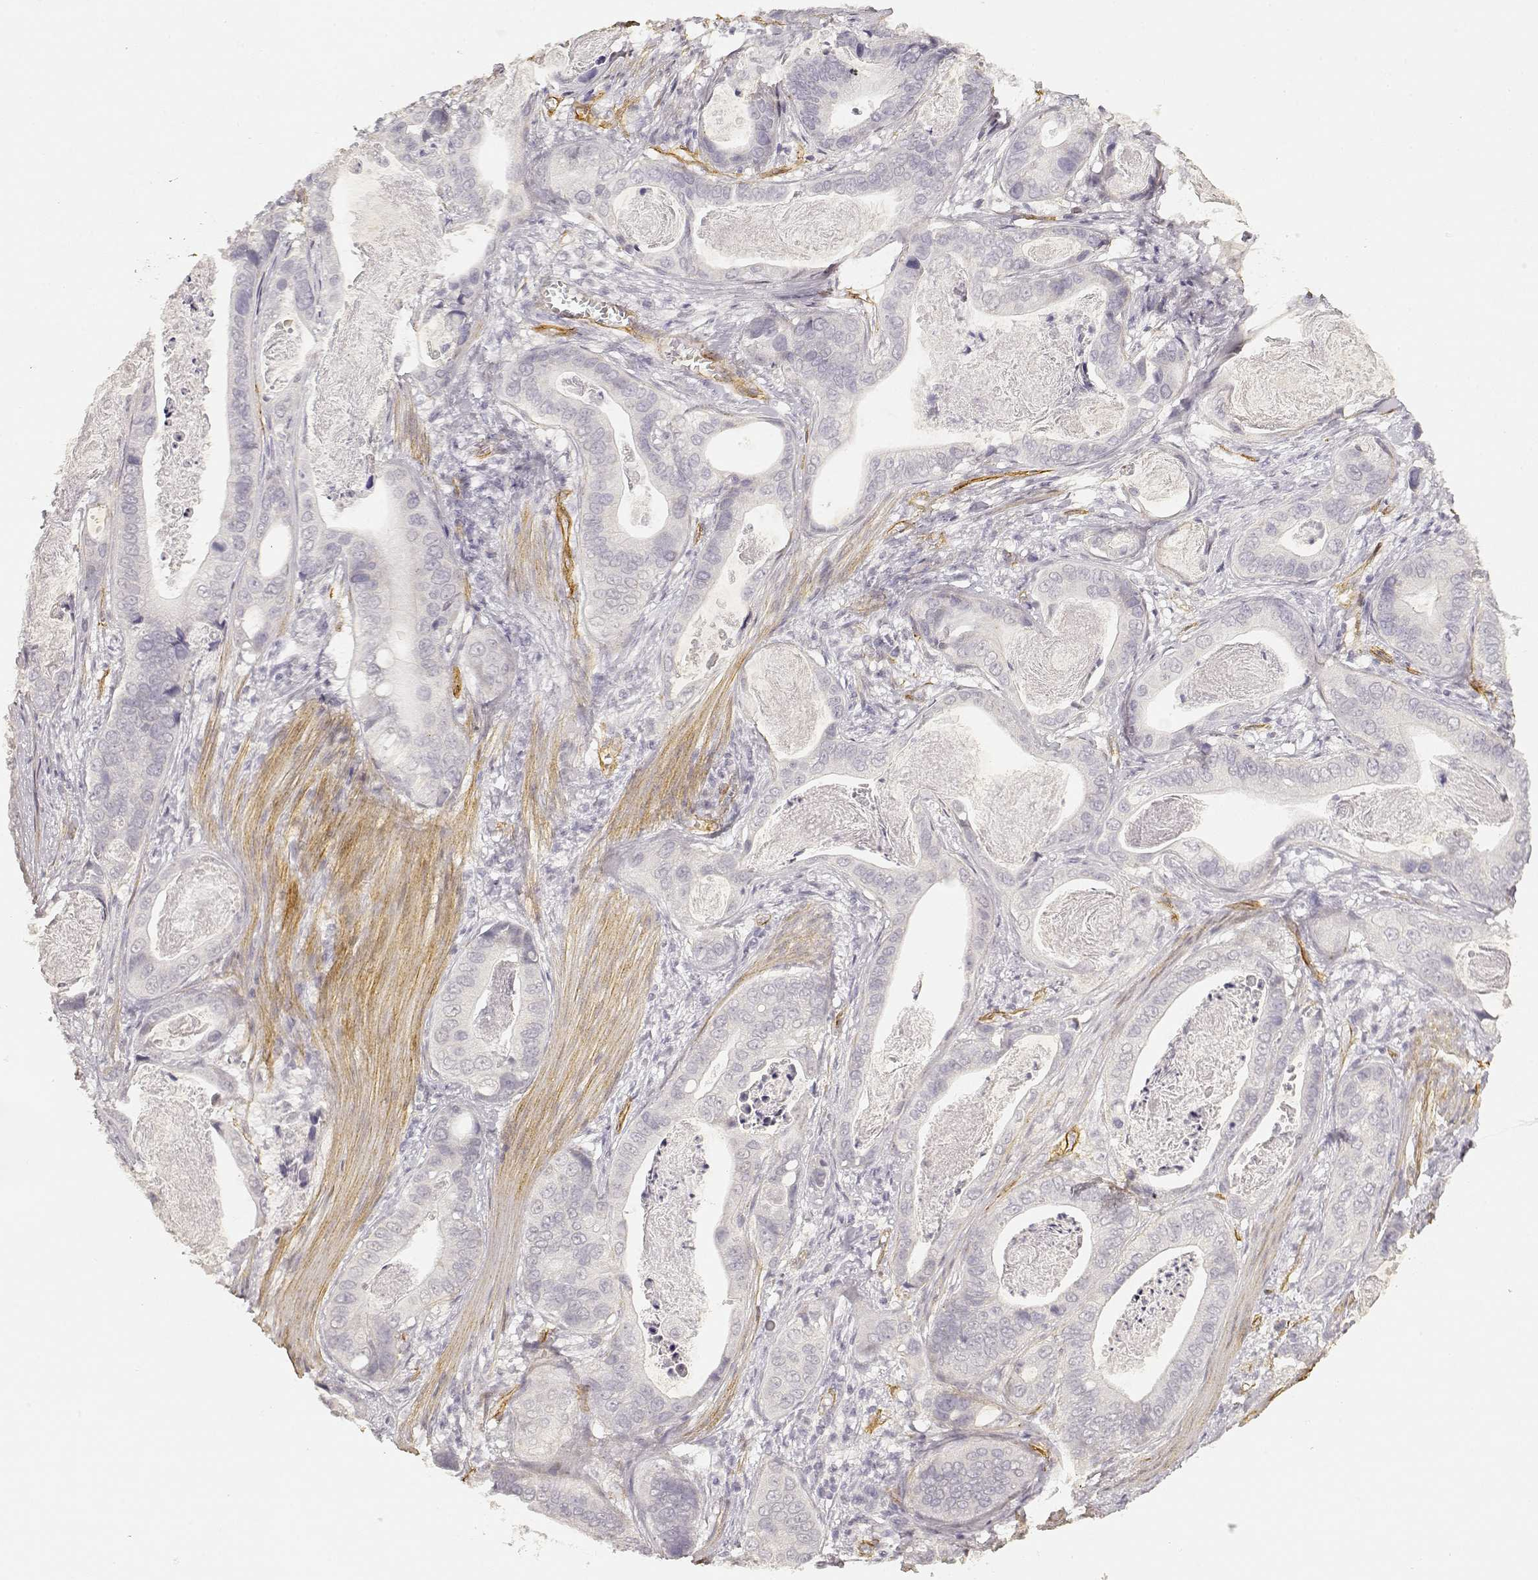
{"staining": {"intensity": "negative", "quantity": "none", "location": "none"}, "tissue": "stomach cancer", "cell_type": "Tumor cells", "image_type": "cancer", "snomed": [{"axis": "morphology", "description": "Adenocarcinoma, NOS"}, {"axis": "topography", "description": "Stomach"}], "caption": "This histopathology image is of adenocarcinoma (stomach) stained with IHC to label a protein in brown with the nuclei are counter-stained blue. There is no expression in tumor cells.", "gene": "LAMA4", "patient": {"sex": "male", "age": 84}}